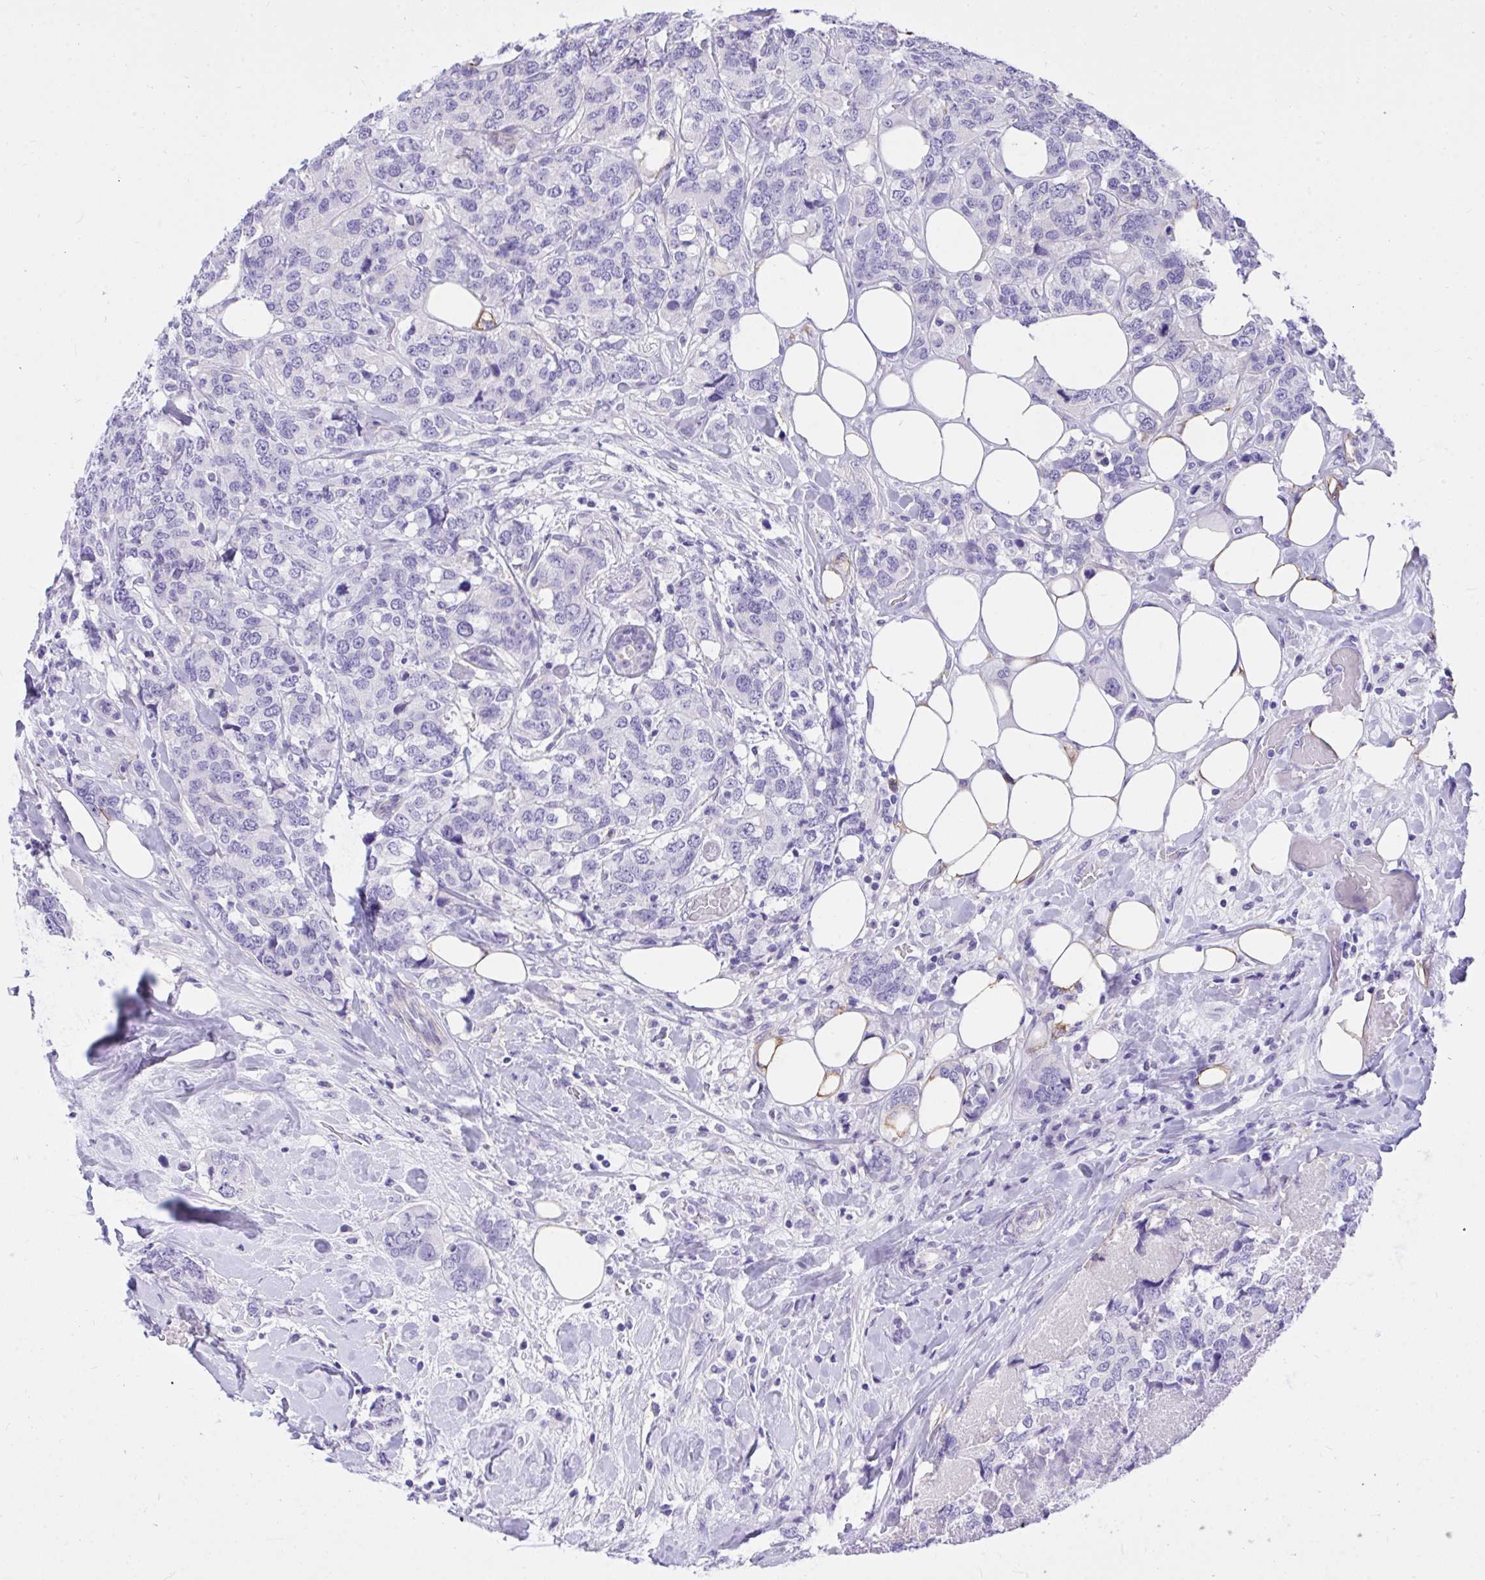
{"staining": {"intensity": "negative", "quantity": "none", "location": "none"}, "tissue": "breast cancer", "cell_type": "Tumor cells", "image_type": "cancer", "snomed": [{"axis": "morphology", "description": "Lobular carcinoma"}, {"axis": "topography", "description": "Breast"}], "caption": "There is no significant positivity in tumor cells of breast lobular carcinoma.", "gene": "TLN2", "patient": {"sex": "female", "age": 59}}